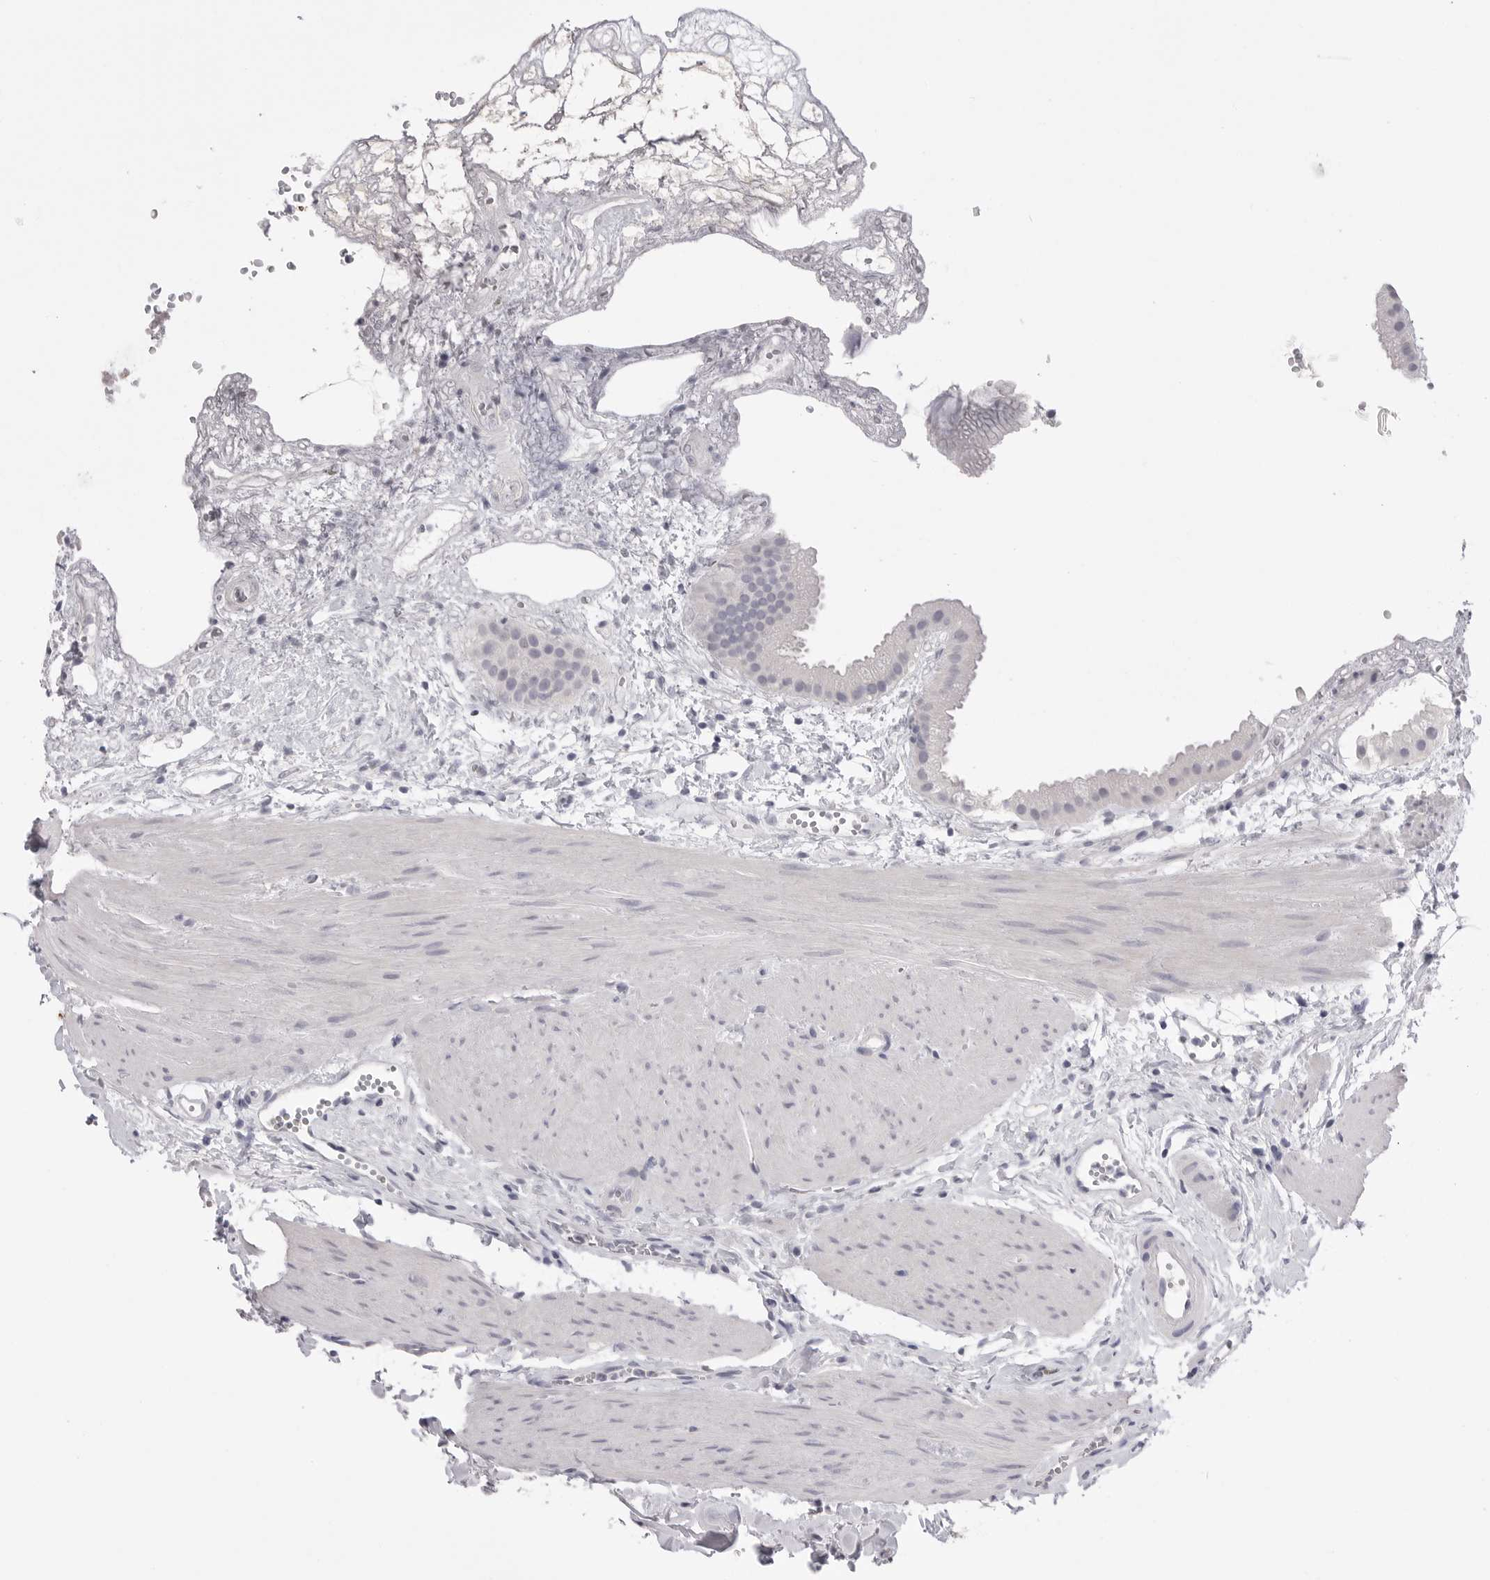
{"staining": {"intensity": "negative", "quantity": "none", "location": "none"}, "tissue": "gallbladder", "cell_type": "Glandular cells", "image_type": "normal", "snomed": [{"axis": "morphology", "description": "Normal tissue, NOS"}, {"axis": "topography", "description": "Gallbladder"}], "caption": "A histopathology image of gallbladder stained for a protein demonstrates no brown staining in glandular cells. (DAB immunohistochemistry (IHC) with hematoxylin counter stain).", "gene": "CPB1", "patient": {"sex": "female", "age": 64}}